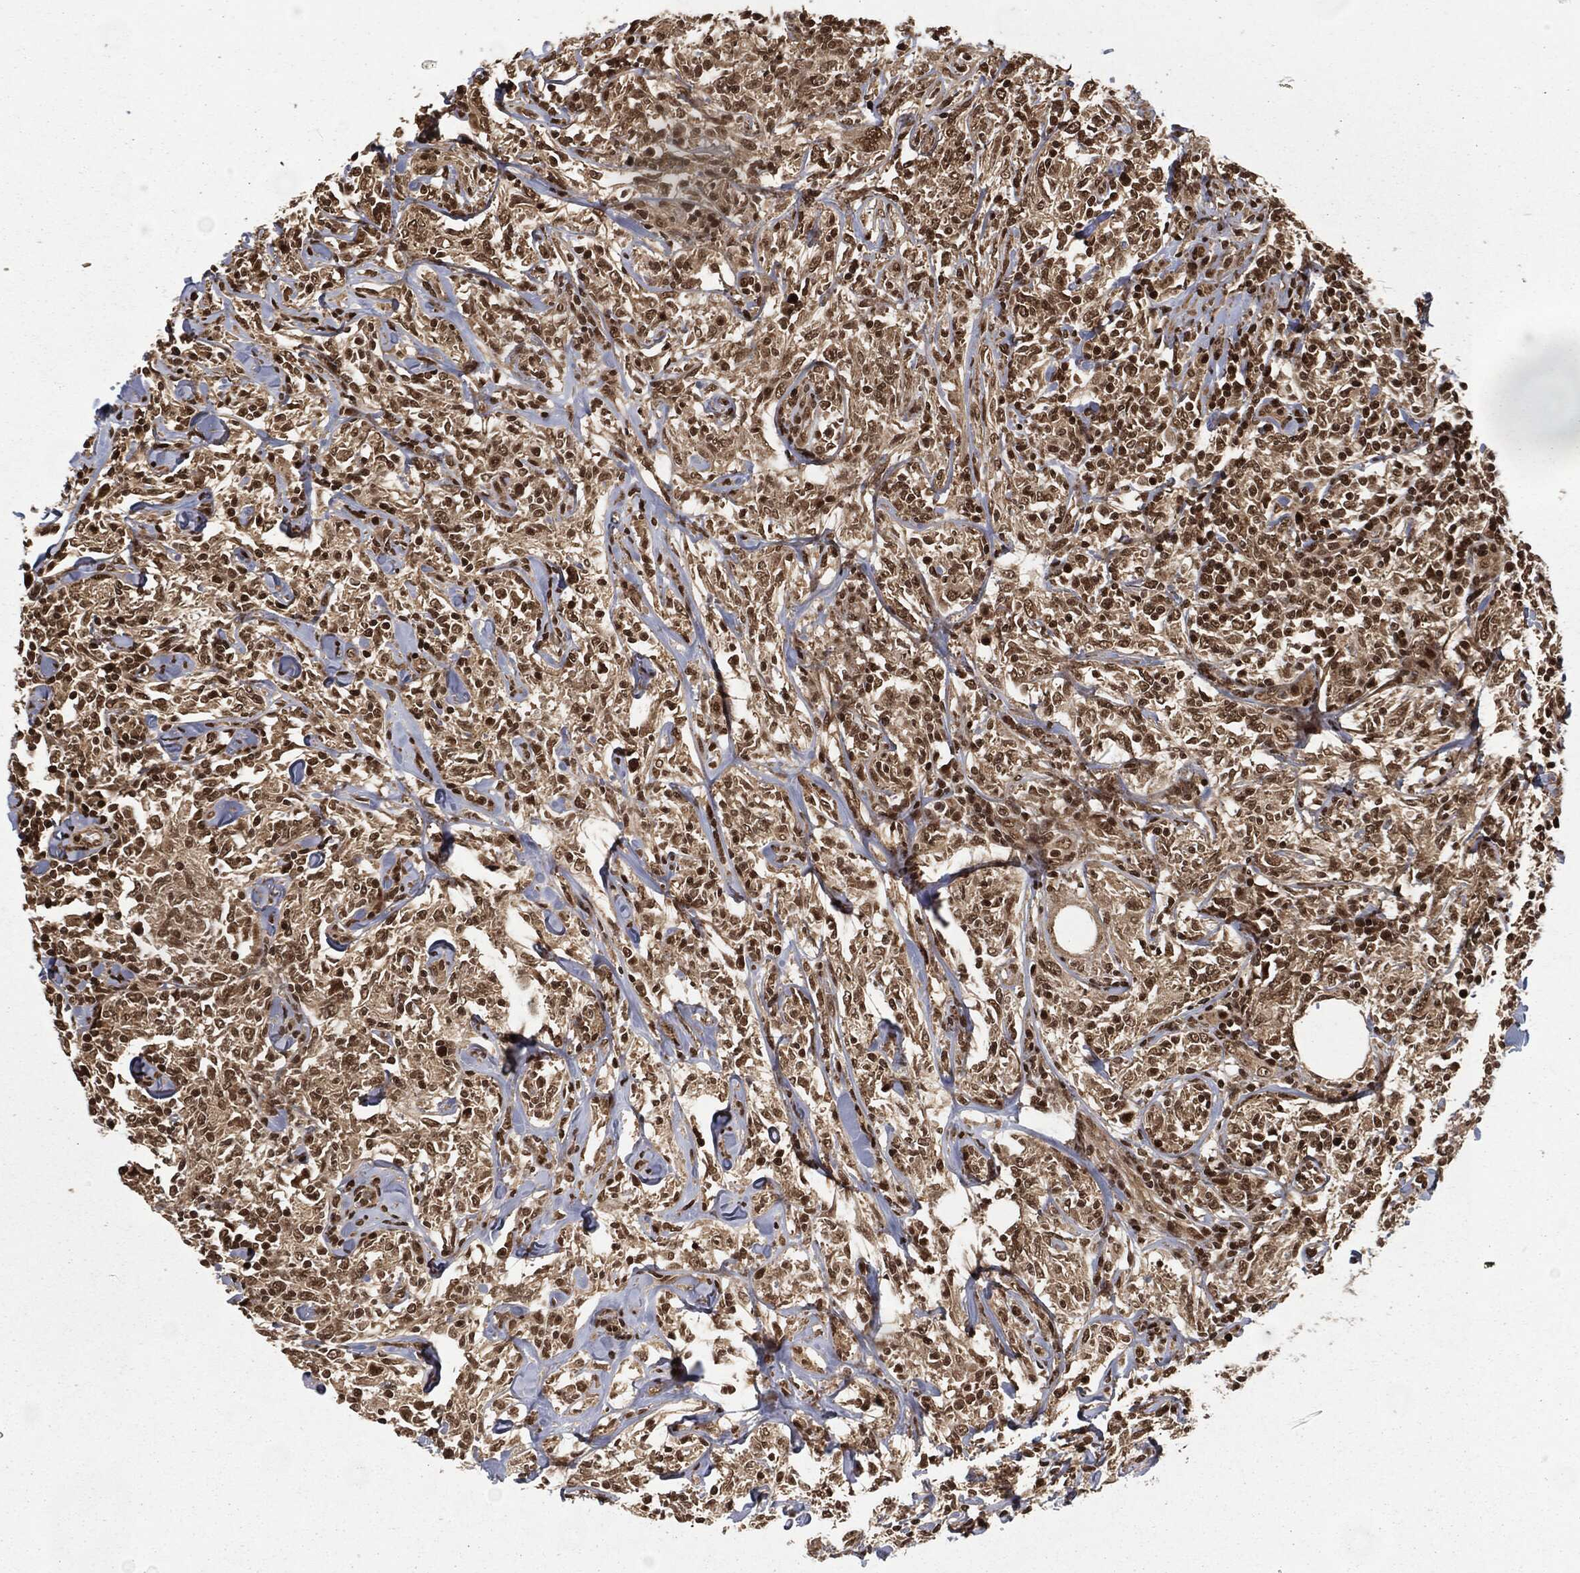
{"staining": {"intensity": "strong", "quantity": "<25%", "location": "nuclear"}, "tissue": "lymphoma", "cell_type": "Tumor cells", "image_type": "cancer", "snomed": [{"axis": "morphology", "description": "Malignant lymphoma, non-Hodgkin's type, High grade"}, {"axis": "topography", "description": "Lymph node"}], "caption": "Lymphoma tissue exhibits strong nuclear staining in about <25% of tumor cells, visualized by immunohistochemistry. The staining was performed using DAB (3,3'-diaminobenzidine), with brown indicating positive protein expression. Nuclei are stained blue with hematoxylin.", "gene": "NGRN", "patient": {"sex": "female", "age": 84}}